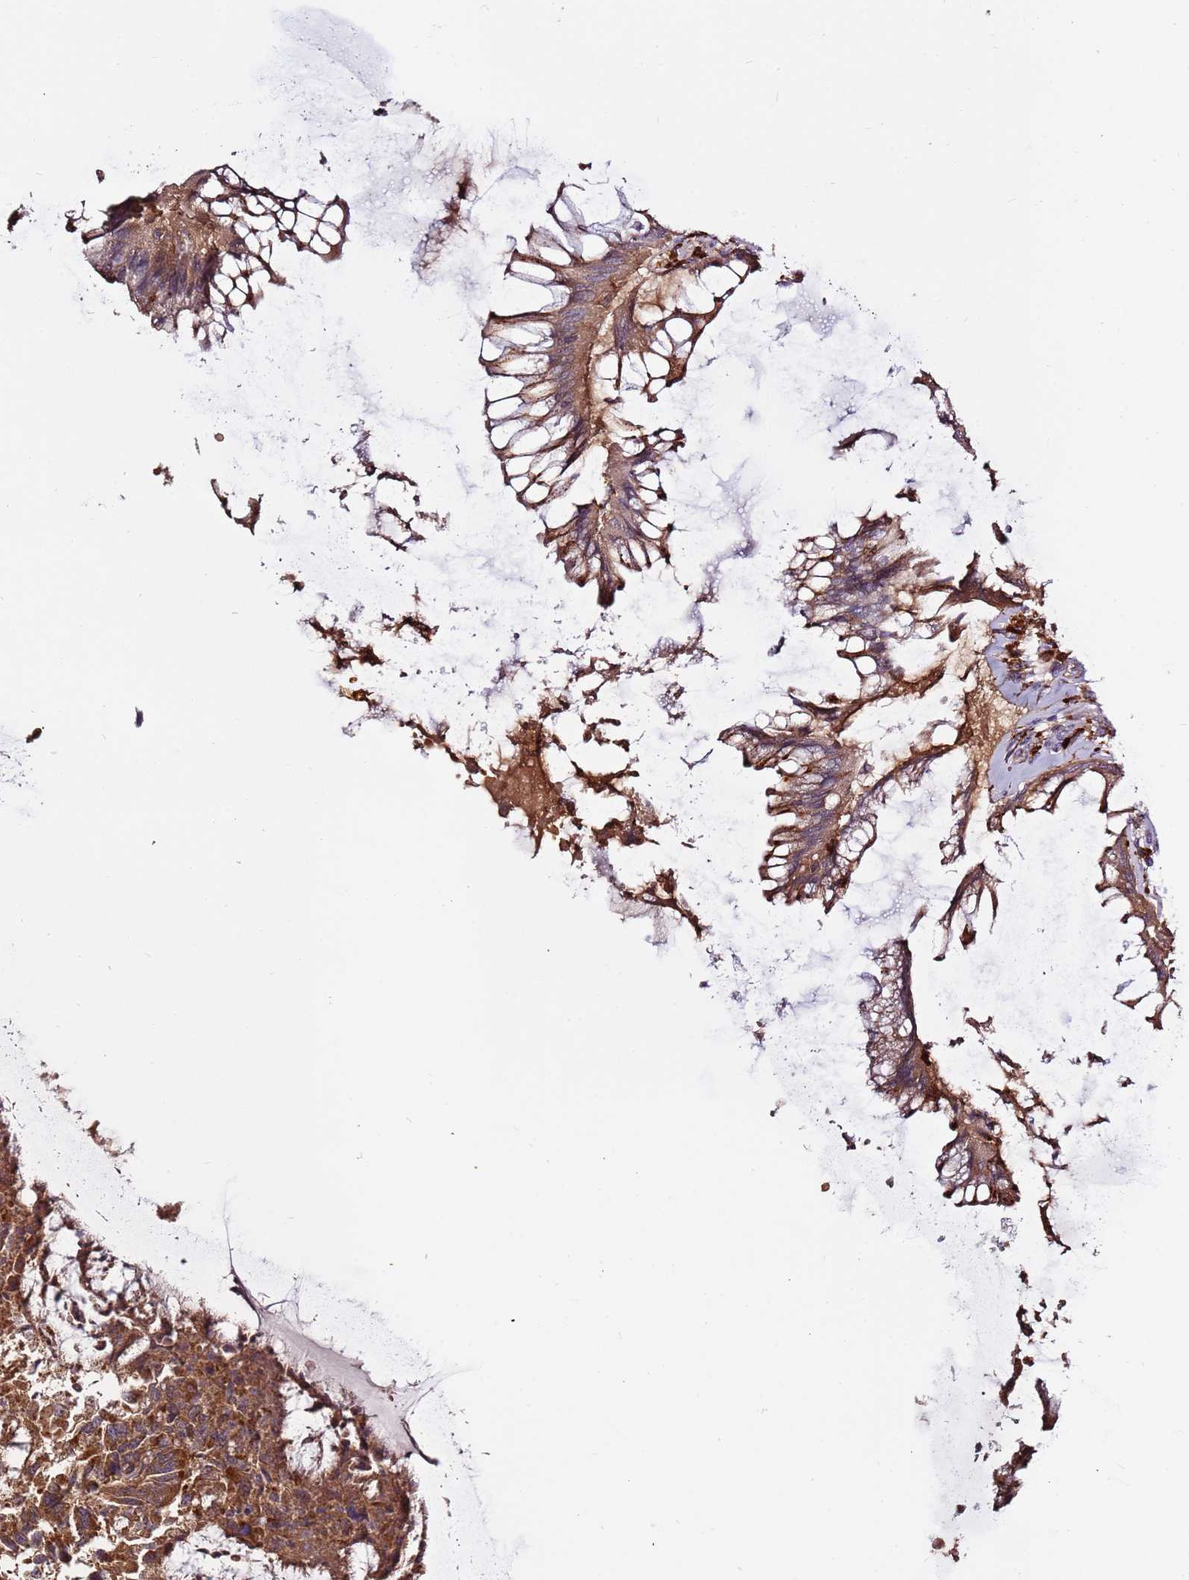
{"staining": {"intensity": "strong", "quantity": ">75%", "location": "cytoplasmic/membranous"}, "tissue": "colorectal cancer", "cell_type": "Tumor cells", "image_type": "cancer", "snomed": [{"axis": "morphology", "description": "Adenocarcinoma, NOS"}, {"axis": "topography", "description": "Colon"}], "caption": "A high-resolution photomicrograph shows IHC staining of colorectal cancer, which exhibits strong cytoplasmic/membranous expression in approximately >75% of tumor cells.", "gene": "VPS36", "patient": {"sex": "female", "age": 67}}